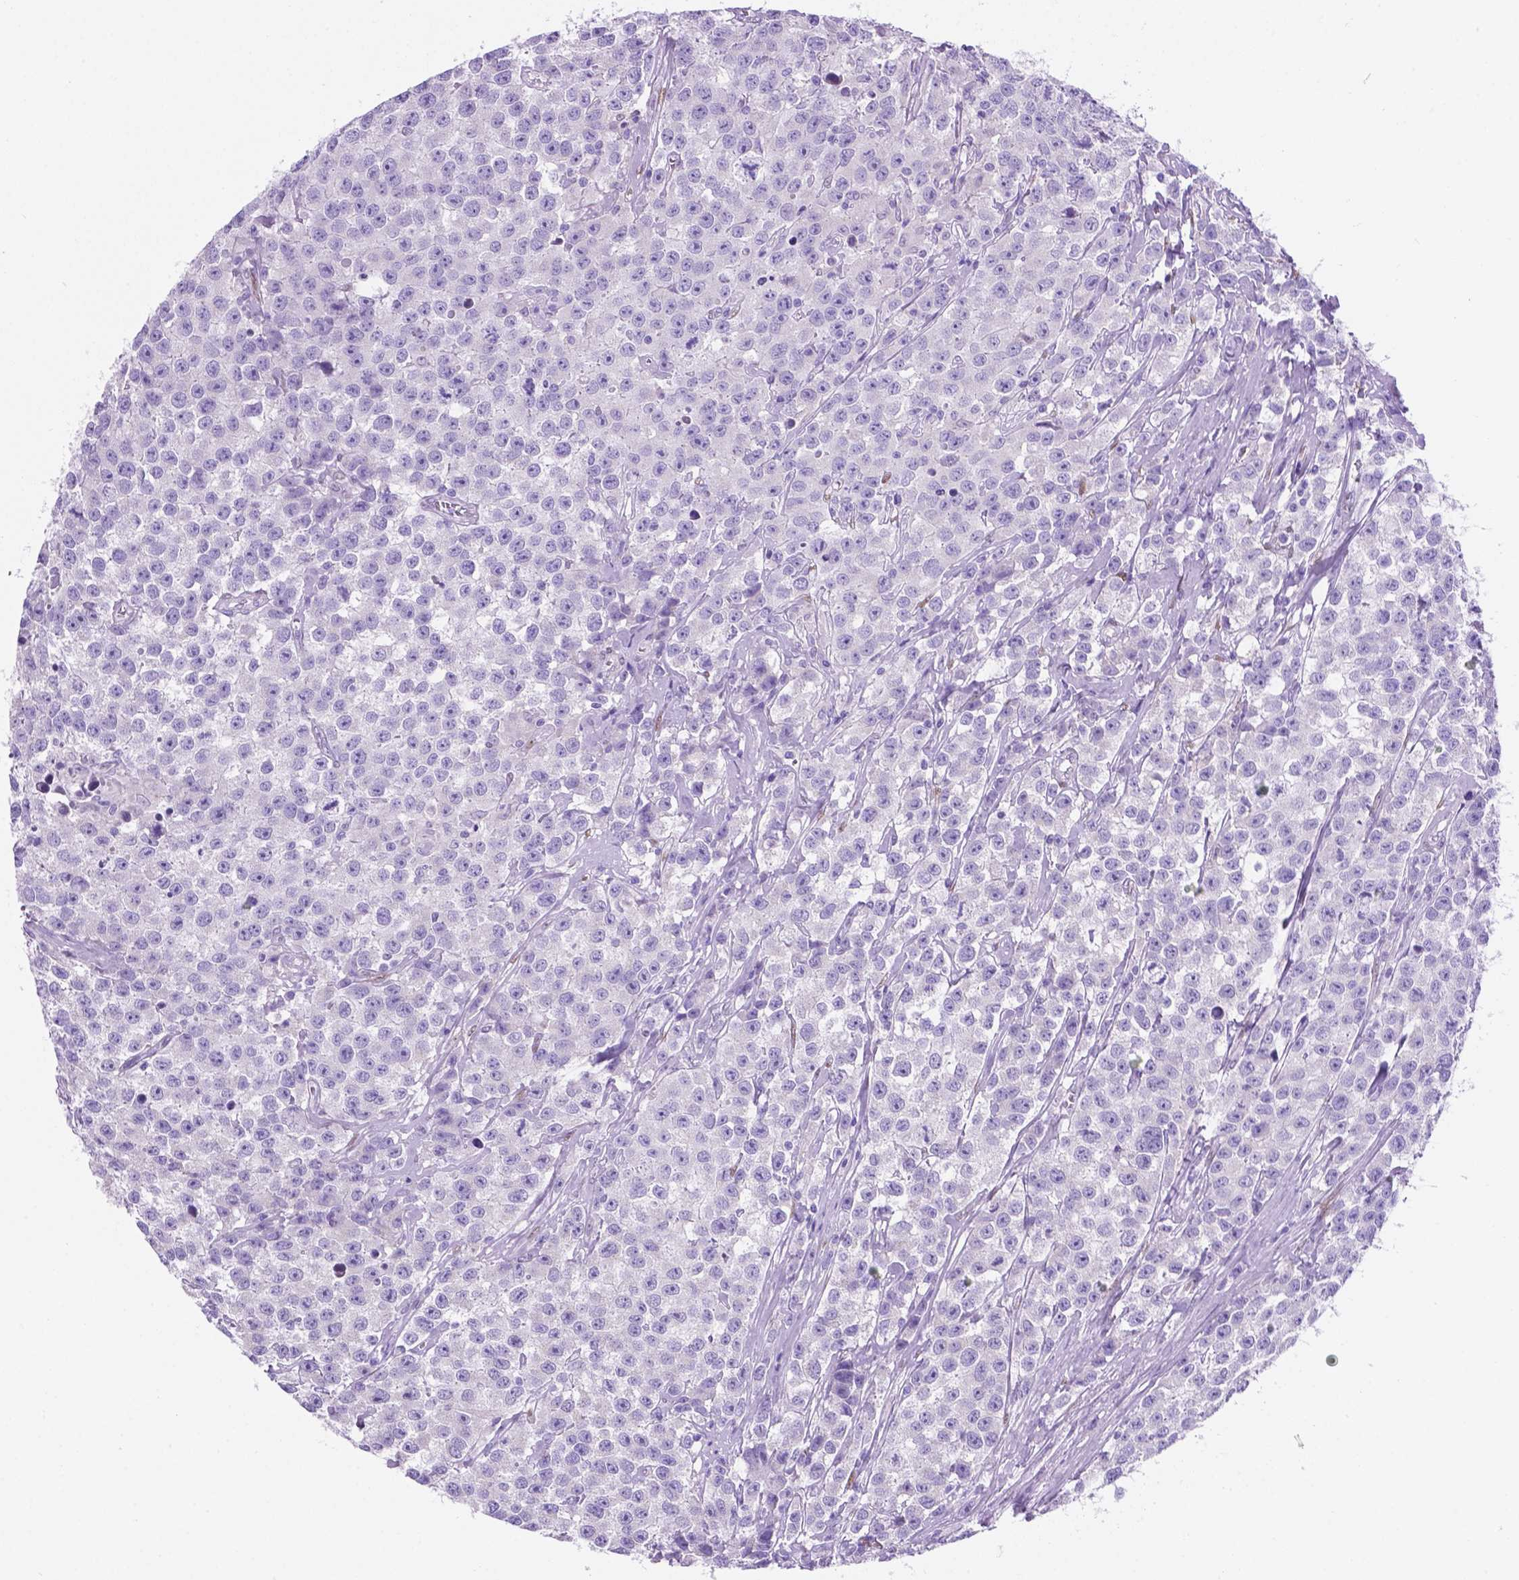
{"staining": {"intensity": "negative", "quantity": "none", "location": "none"}, "tissue": "testis cancer", "cell_type": "Tumor cells", "image_type": "cancer", "snomed": [{"axis": "morphology", "description": "Seminoma, NOS"}, {"axis": "topography", "description": "Testis"}], "caption": "Immunohistochemical staining of testis cancer exhibits no significant staining in tumor cells. (Stains: DAB (3,3'-diaminobenzidine) immunohistochemistry with hematoxylin counter stain, Microscopy: brightfield microscopy at high magnification).", "gene": "TMEM210", "patient": {"sex": "male", "age": 59}}